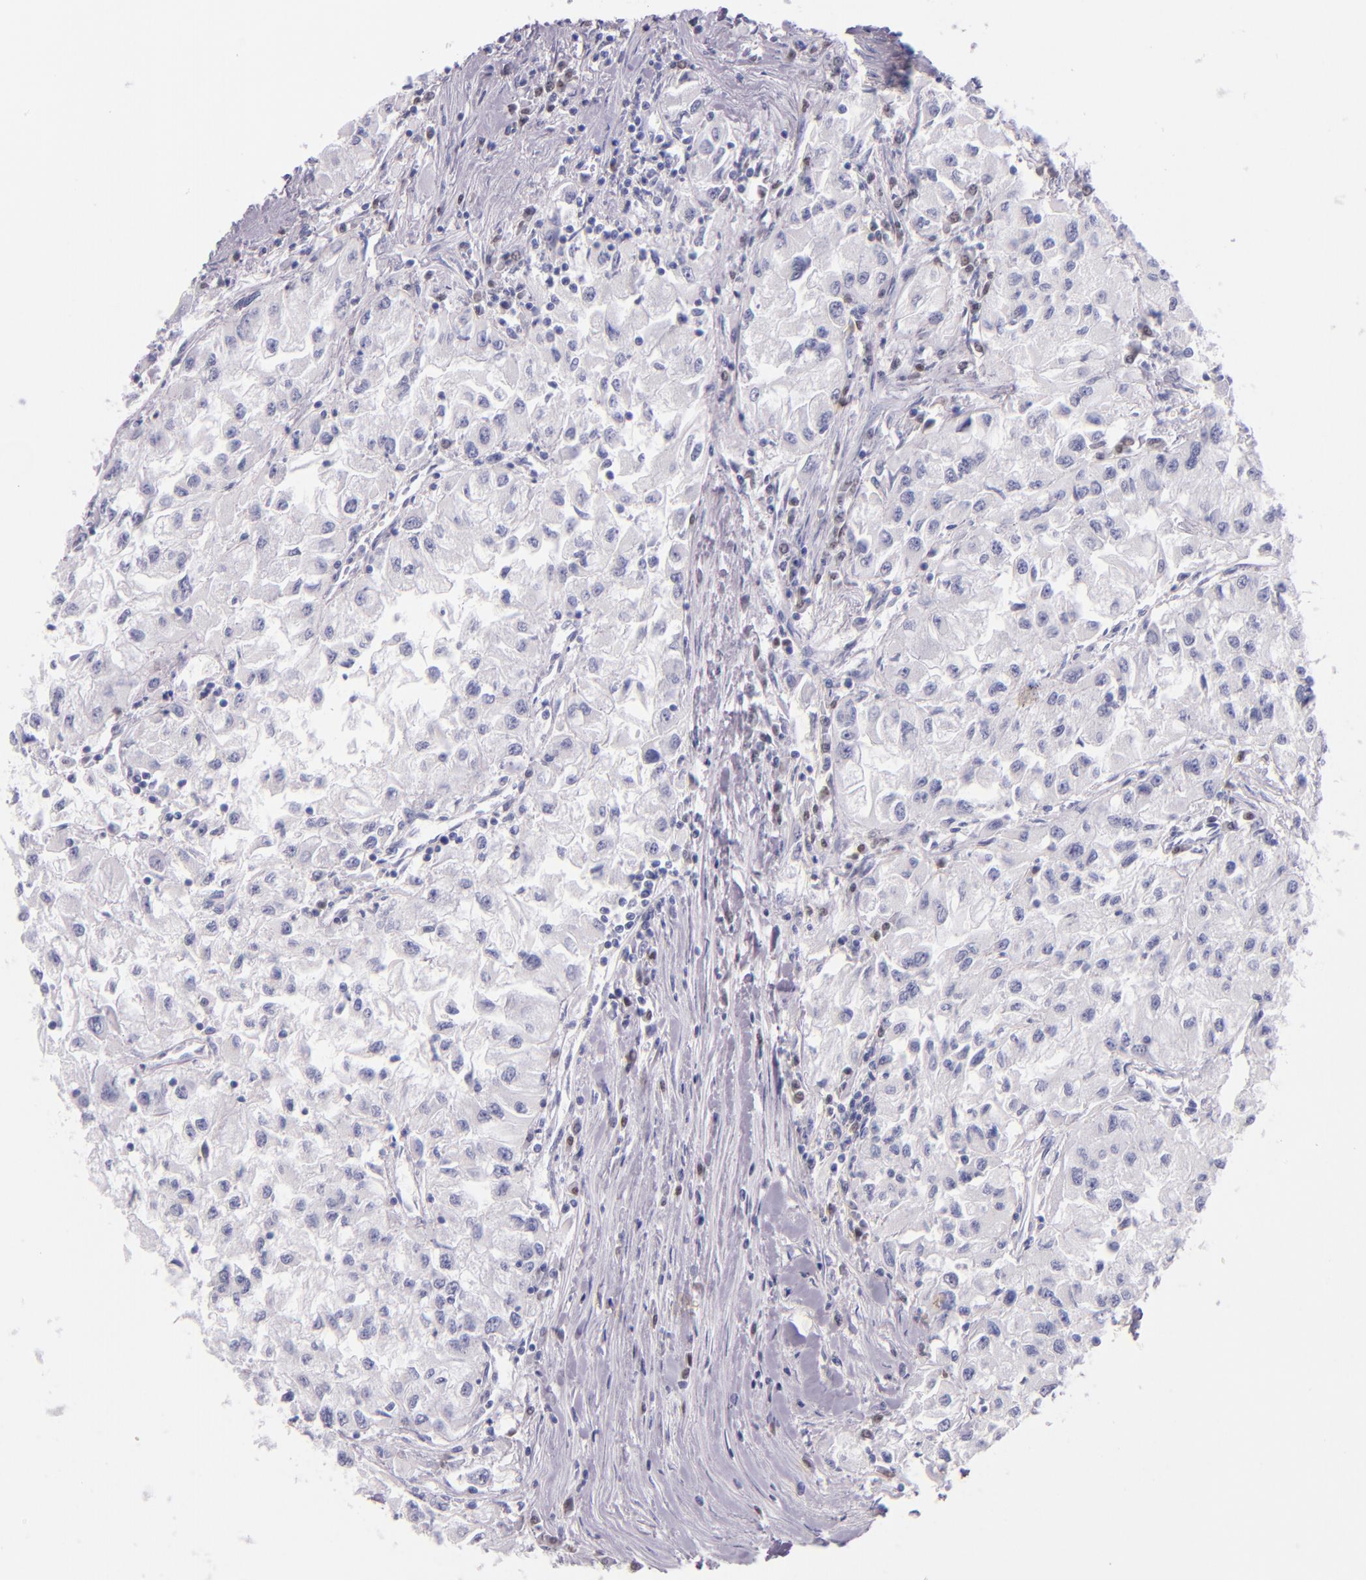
{"staining": {"intensity": "negative", "quantity": "none", "location": "none"}, "tissue": "renal cancer", "cell_type": "Tumor cells", "image_type": "cancer", "snomed": [{"axis": "morphology", "description": "Adenocarcinoma, NOS"}, {"axis": "topography", "description": "Kidney"}], "caption": "The IHC histopathology image has no significant positivity in tumor cells of renal cancer tissue. Brightfield microscopy of immunohistochemistry (IHC) stained with DAB (brown) and hematoxylin (blue), captured at high magnification.", "gene": "IRF4", "patient": {"sex": "male", "age": 59}}